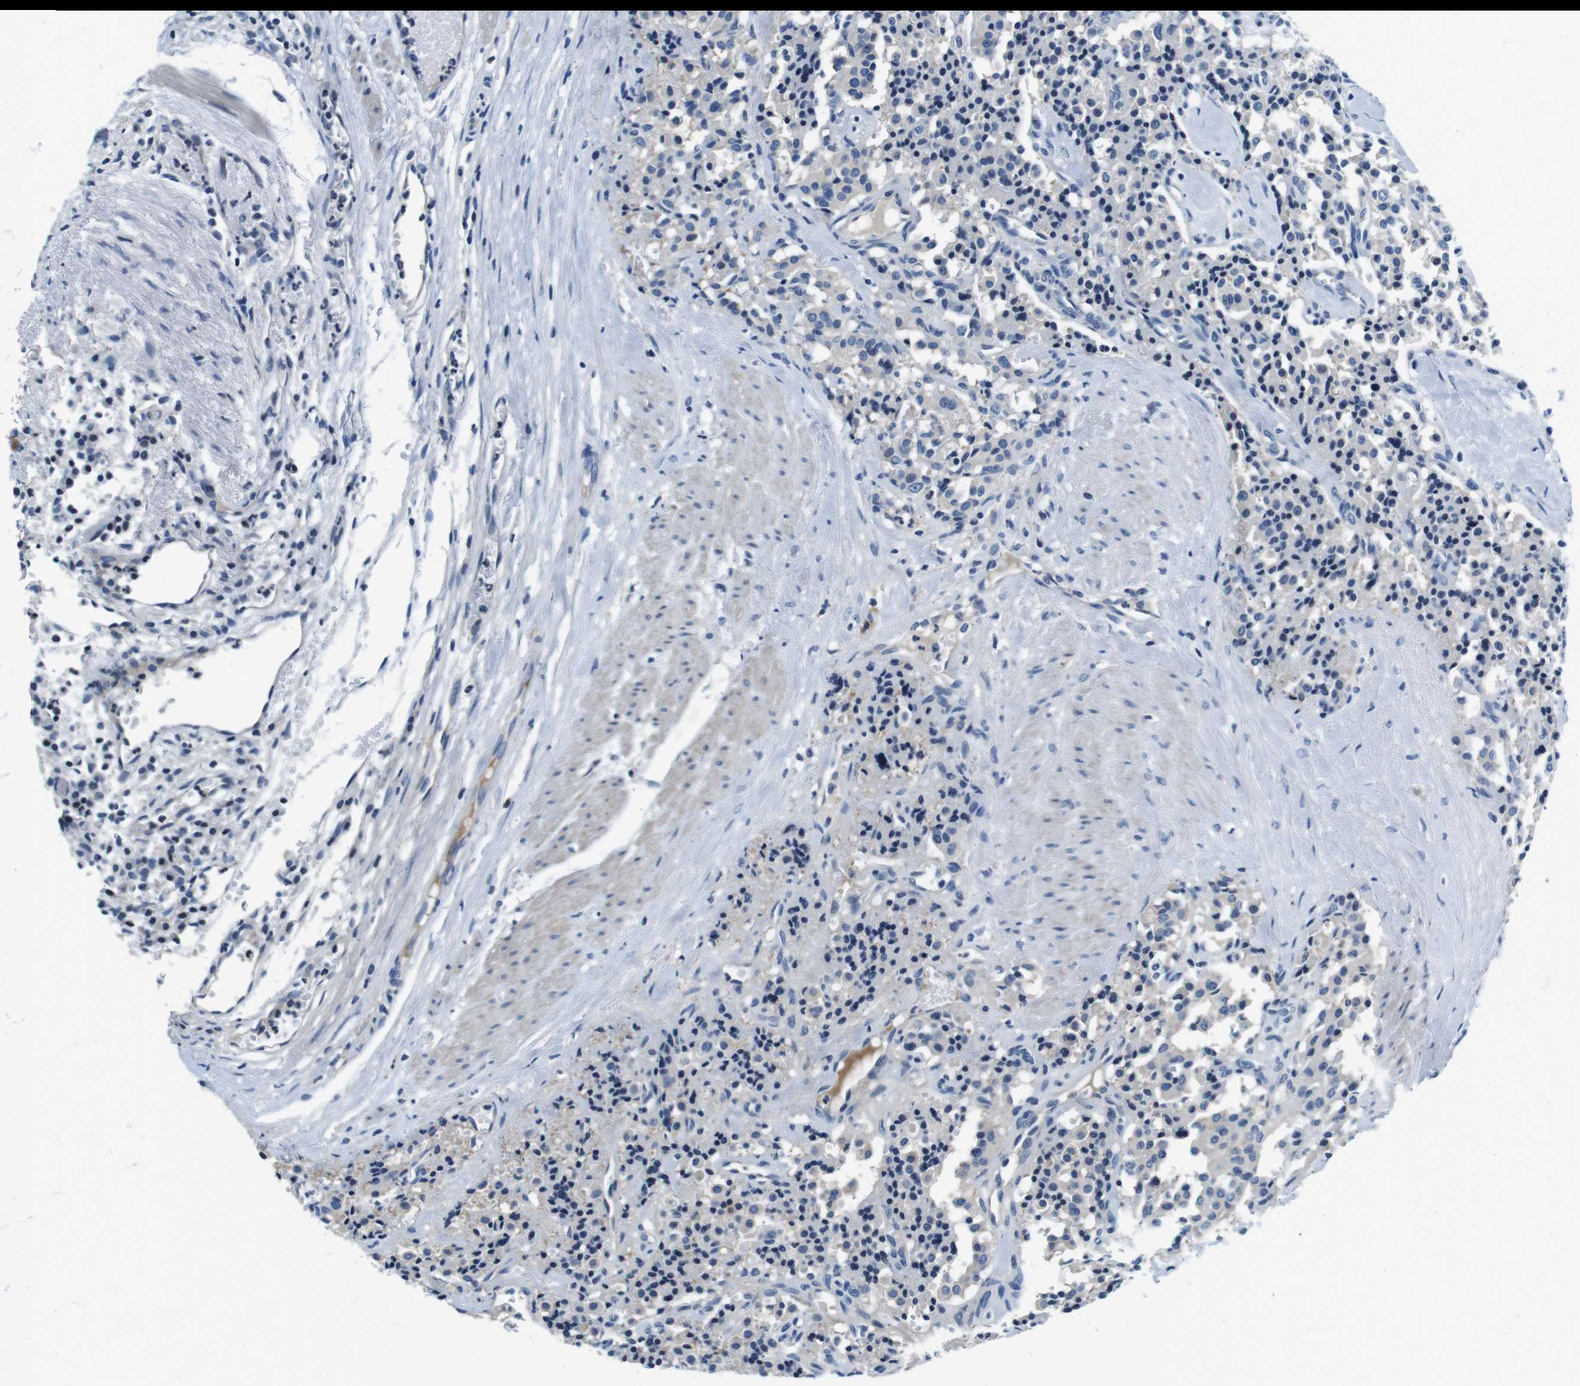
{"staining": {"intensity": "negative", "quantity": "none", "location": "none"}, "tissue": "carcinoid", "cell_type": "Tumor cells", "image_type": "cancer", "snomed": [{"axis": "morphology", "description": "Carcinoid, malignant, NOS"}, {"axis": "topography", "description": "Lung"}], "caption": "Immunohistochemical staining of malignant carcinoid displays no significant staining in tumor cells. (DAB immunohistochemistry with hematoxylin counter stain).", "gene": "KCNJ5", "patient": {"sex": "male", "age": 30}}